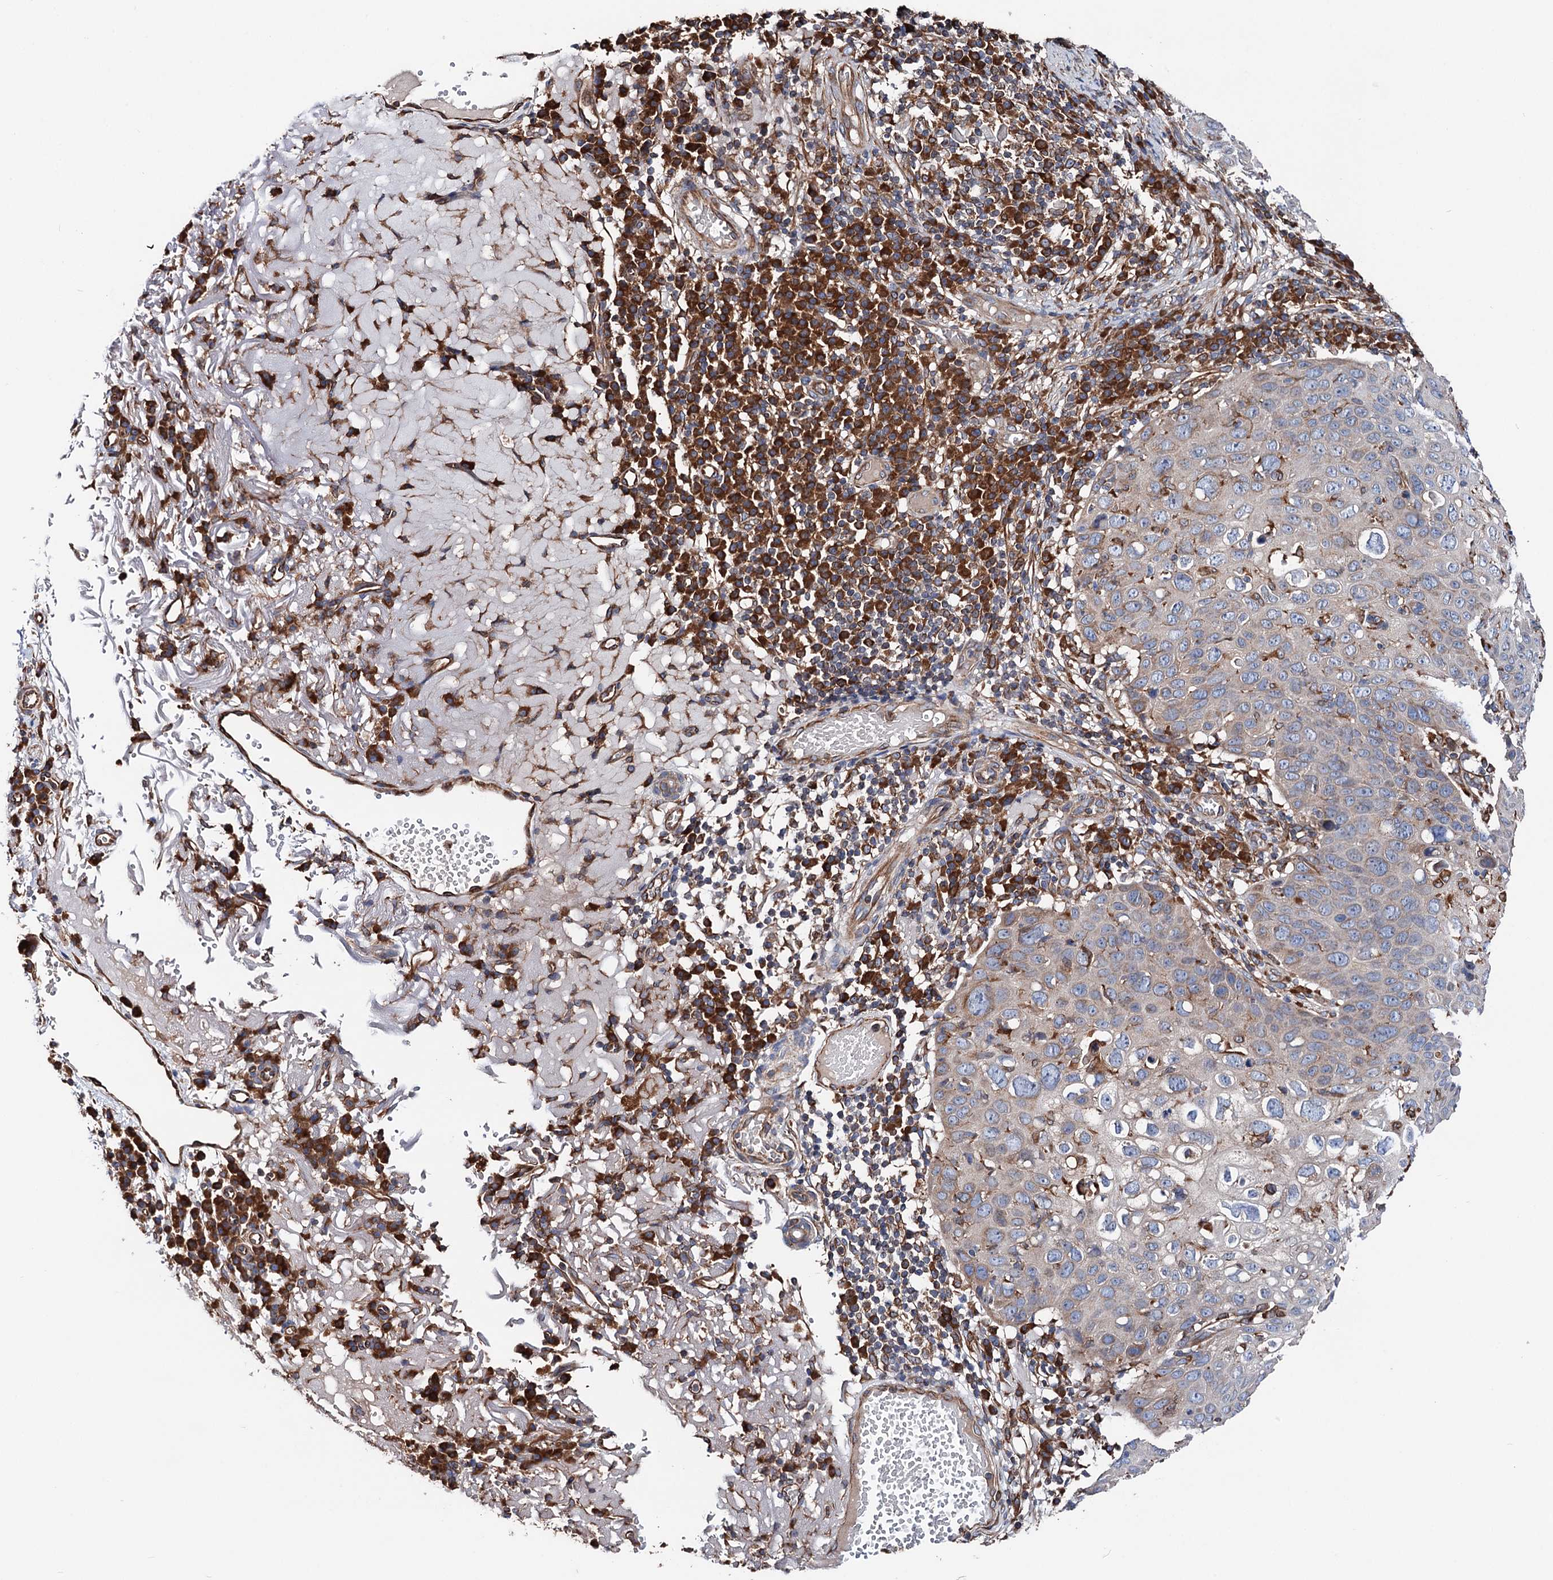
{"staining": {"intensity": "negative", "quantity": "none", "location": "none"}, "tissue": "skin cancer", "cell_type": "Tumor cells", "image_type": "cancer", "snomed": [{"axis": "morphology", "description": "Squamous cell carcinoma, NOS"}, {"axis": "topography", "description": "Skin"}], "caption": "DAB immunohistochemical staining of human skin cancer demonstrates no significant staining in tumor cells.", "gene": "ERP29", "patient": {"sex": "female", "age": 90}}